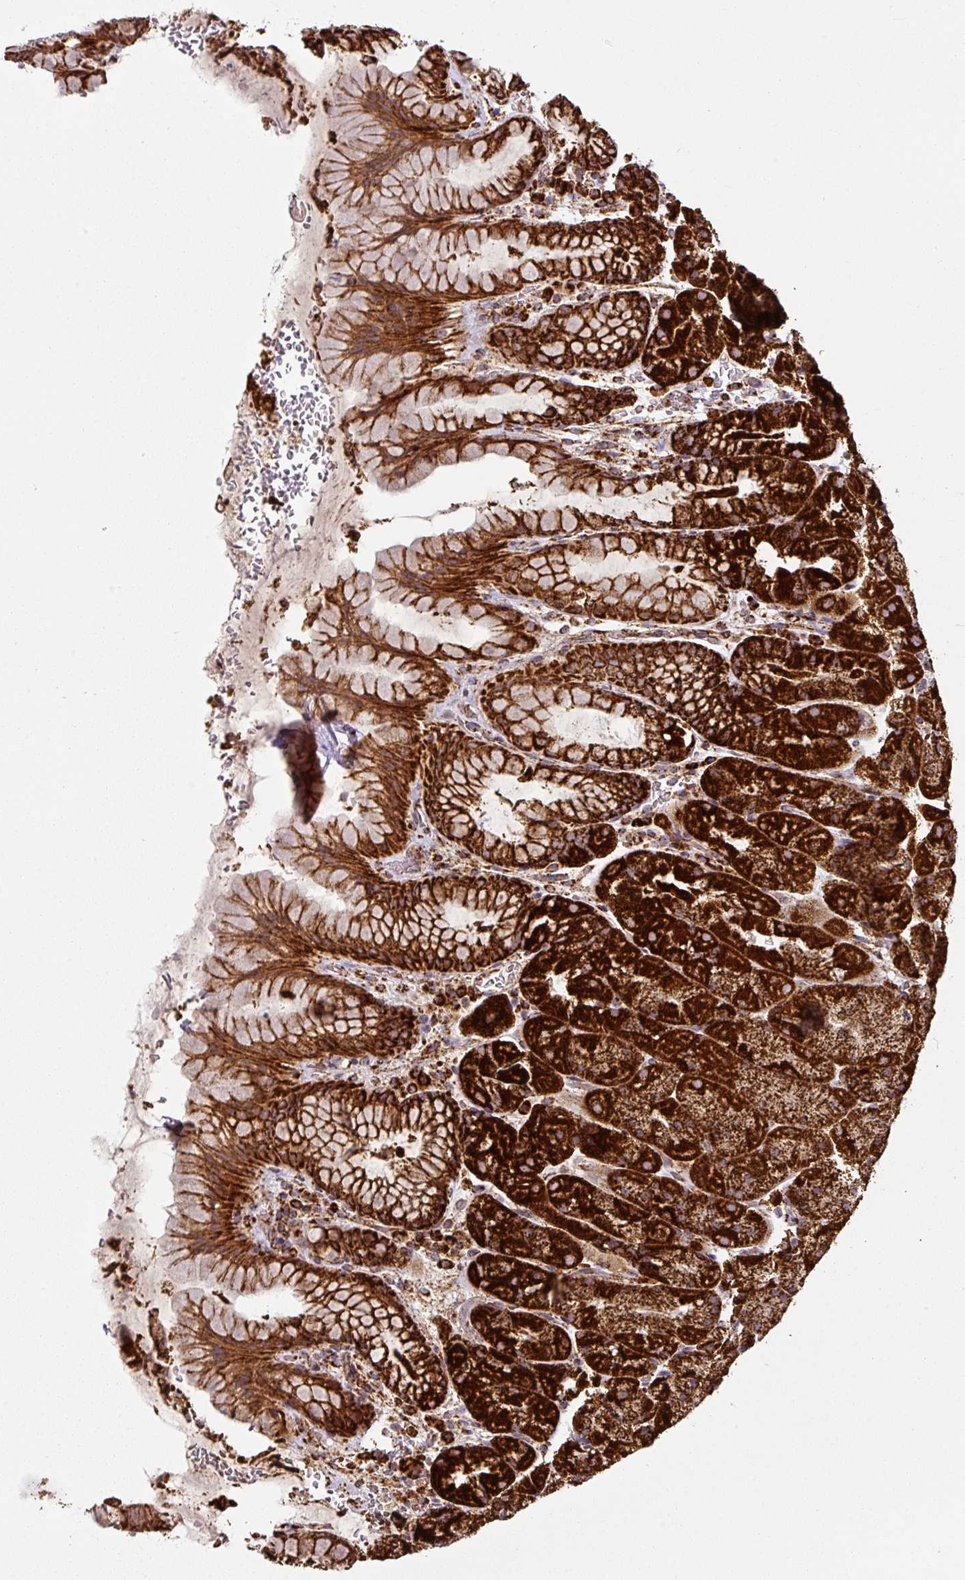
{"staining": {"intensity": "strong", "quantity": ">75%", "location": "cytoplasmic/membranous"}, "tissue": "stomach", "cell_type": "Glandular cells", "image_type": "normal", "snomed": [{"axis": "morphology", "description": "Normal tissue, NOS"}, {"axis": "topography", "description": "Stomach, upper"}, {"axis": "topography", "description": "Stomach, lower"}], "caption": "Strong cytoplasmic/membranous expression for a protein is seen in about >75% of glandular cells of unremarkable stomach using IHC.", "gene": "TRAP1", "patient": {"sex": "male", "age": 67}}